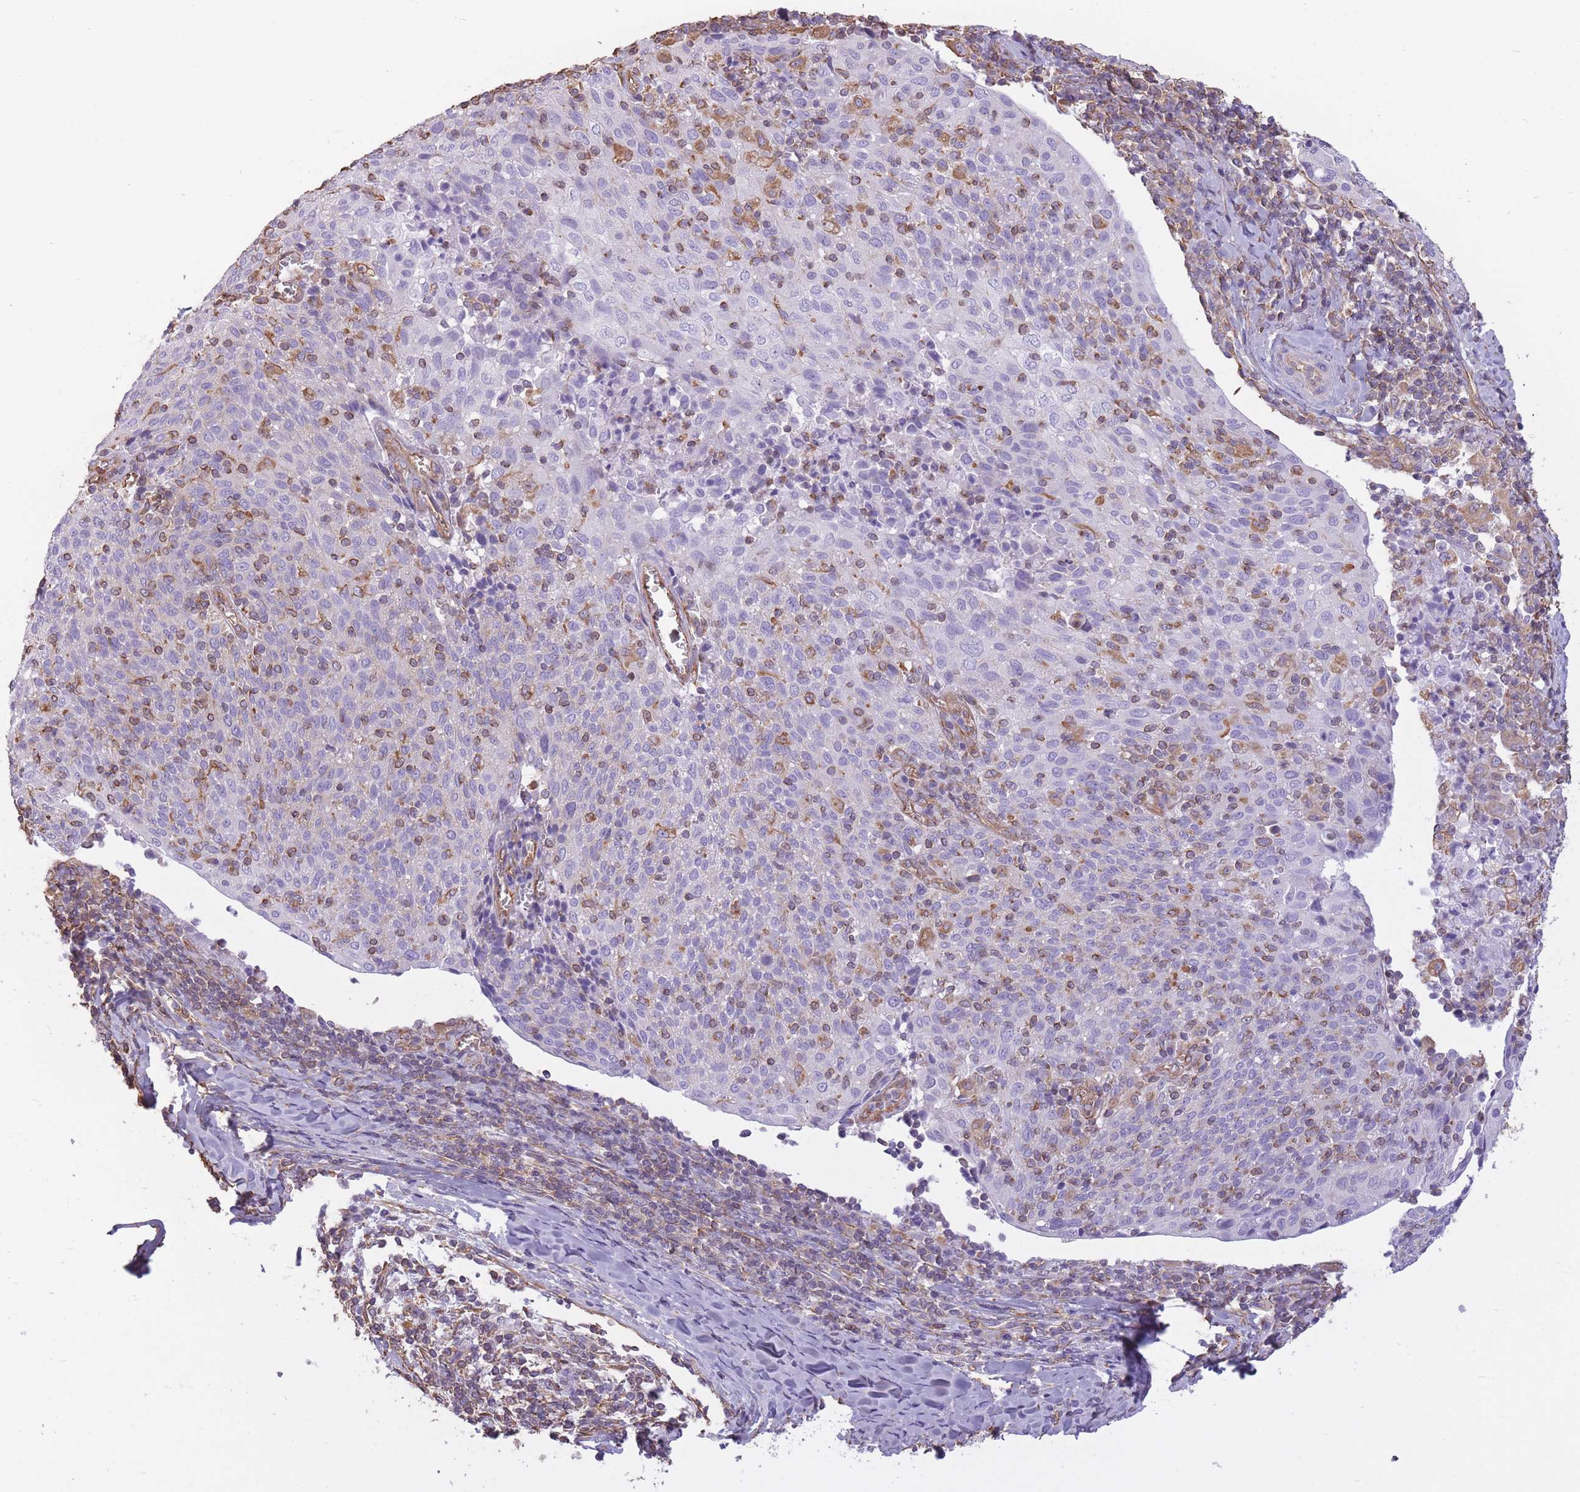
{"staining": {"intensity": "negative", "quantity": "none", "location": "none"}, "tissue": "cervical cancer", "cell_type": "Tumor cells", "image_type": "cancer", "snomed": [{"axis": "morphology", "description": "Squamous cell carcinoma, NOS"}, {"axis": "topography", "description": "Cervix"}], "caption": "IHC histopathology image of neoplastic tissue: human cervical squamous cell carcinoma stained with DAB demonstrates no significant protein expression in tumor cells.", "gene": "ADD1", "patient": {"sex": "female", "age": 52}}